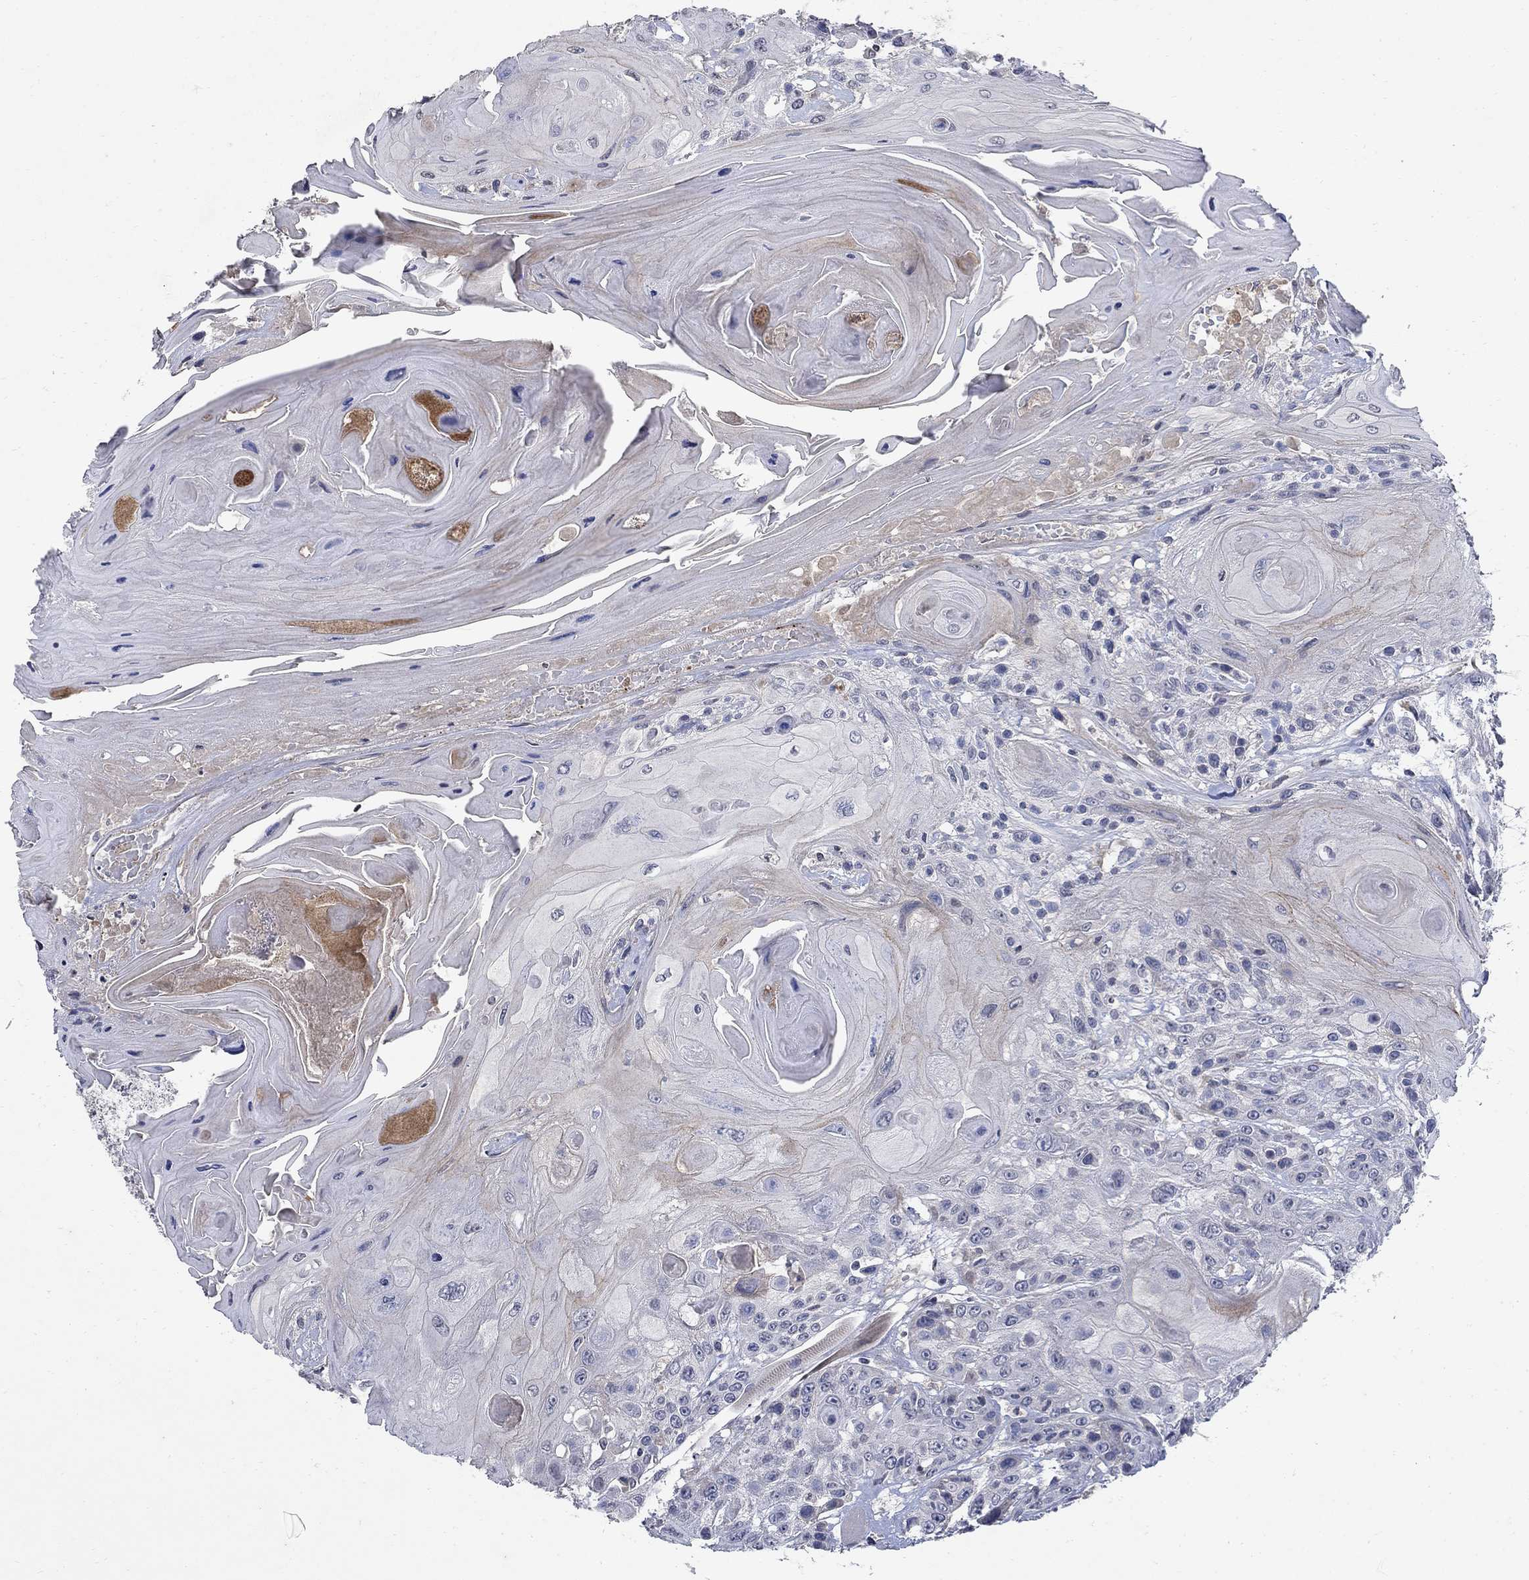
{"staining": {"intensity": "negative", "quantity": "none", "location": "none"}, "tissue": "head and neck cancer", "cell_type": "Tumor cells", "image_type": "cancer", "snomed": [{"axis": "morphology", "description": "Squamous cell carcinoma, NOS"}, {"axis": "topography", "description": "Head-Neck"}], "caption": "Immunohistochemical staining of head and neck squamous cell carcinoma reveals no significant expression in tumor cells.", "gene": "TMEM169", "patient": {"sex": "female", "age": 59}}